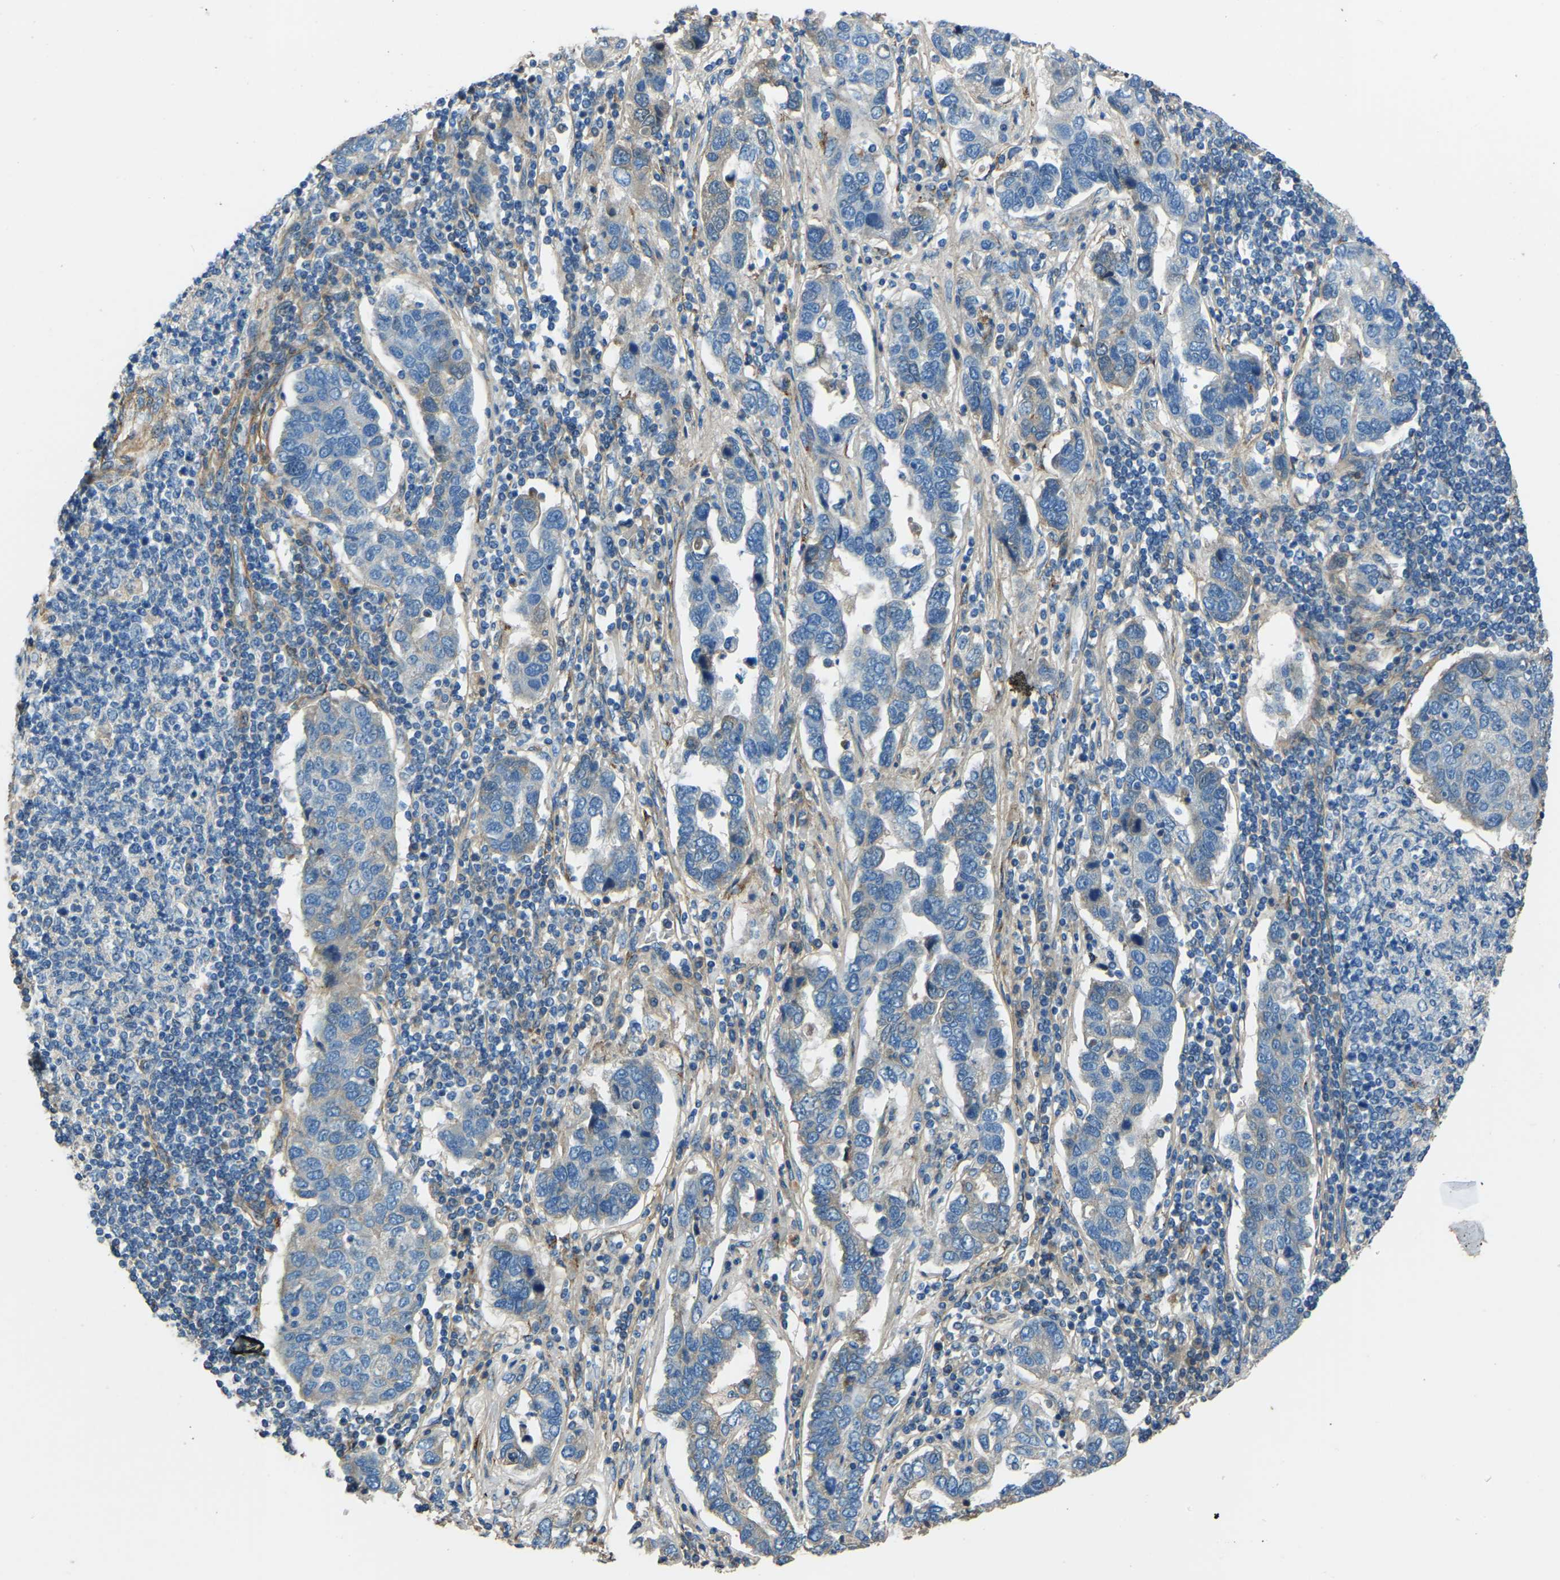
{"staining": {"intensity": "negative", "quantity": "none", "location": "none"}, "tissue": "pancreatic cancer", "cell_type": "Tumor cells", "image_type": "cancer", "snomed": [{"axis": "morphology", "description": "Adenocarcinoma, NOS"}, {"axis": "topography", "description": "Pancreas"}], "caption": "A photomicrograph of human pancreatic cancer is negative for staining in tumor cells.", "gene": "COL3A1", "patient": {"sex": "female", "age": 61}}